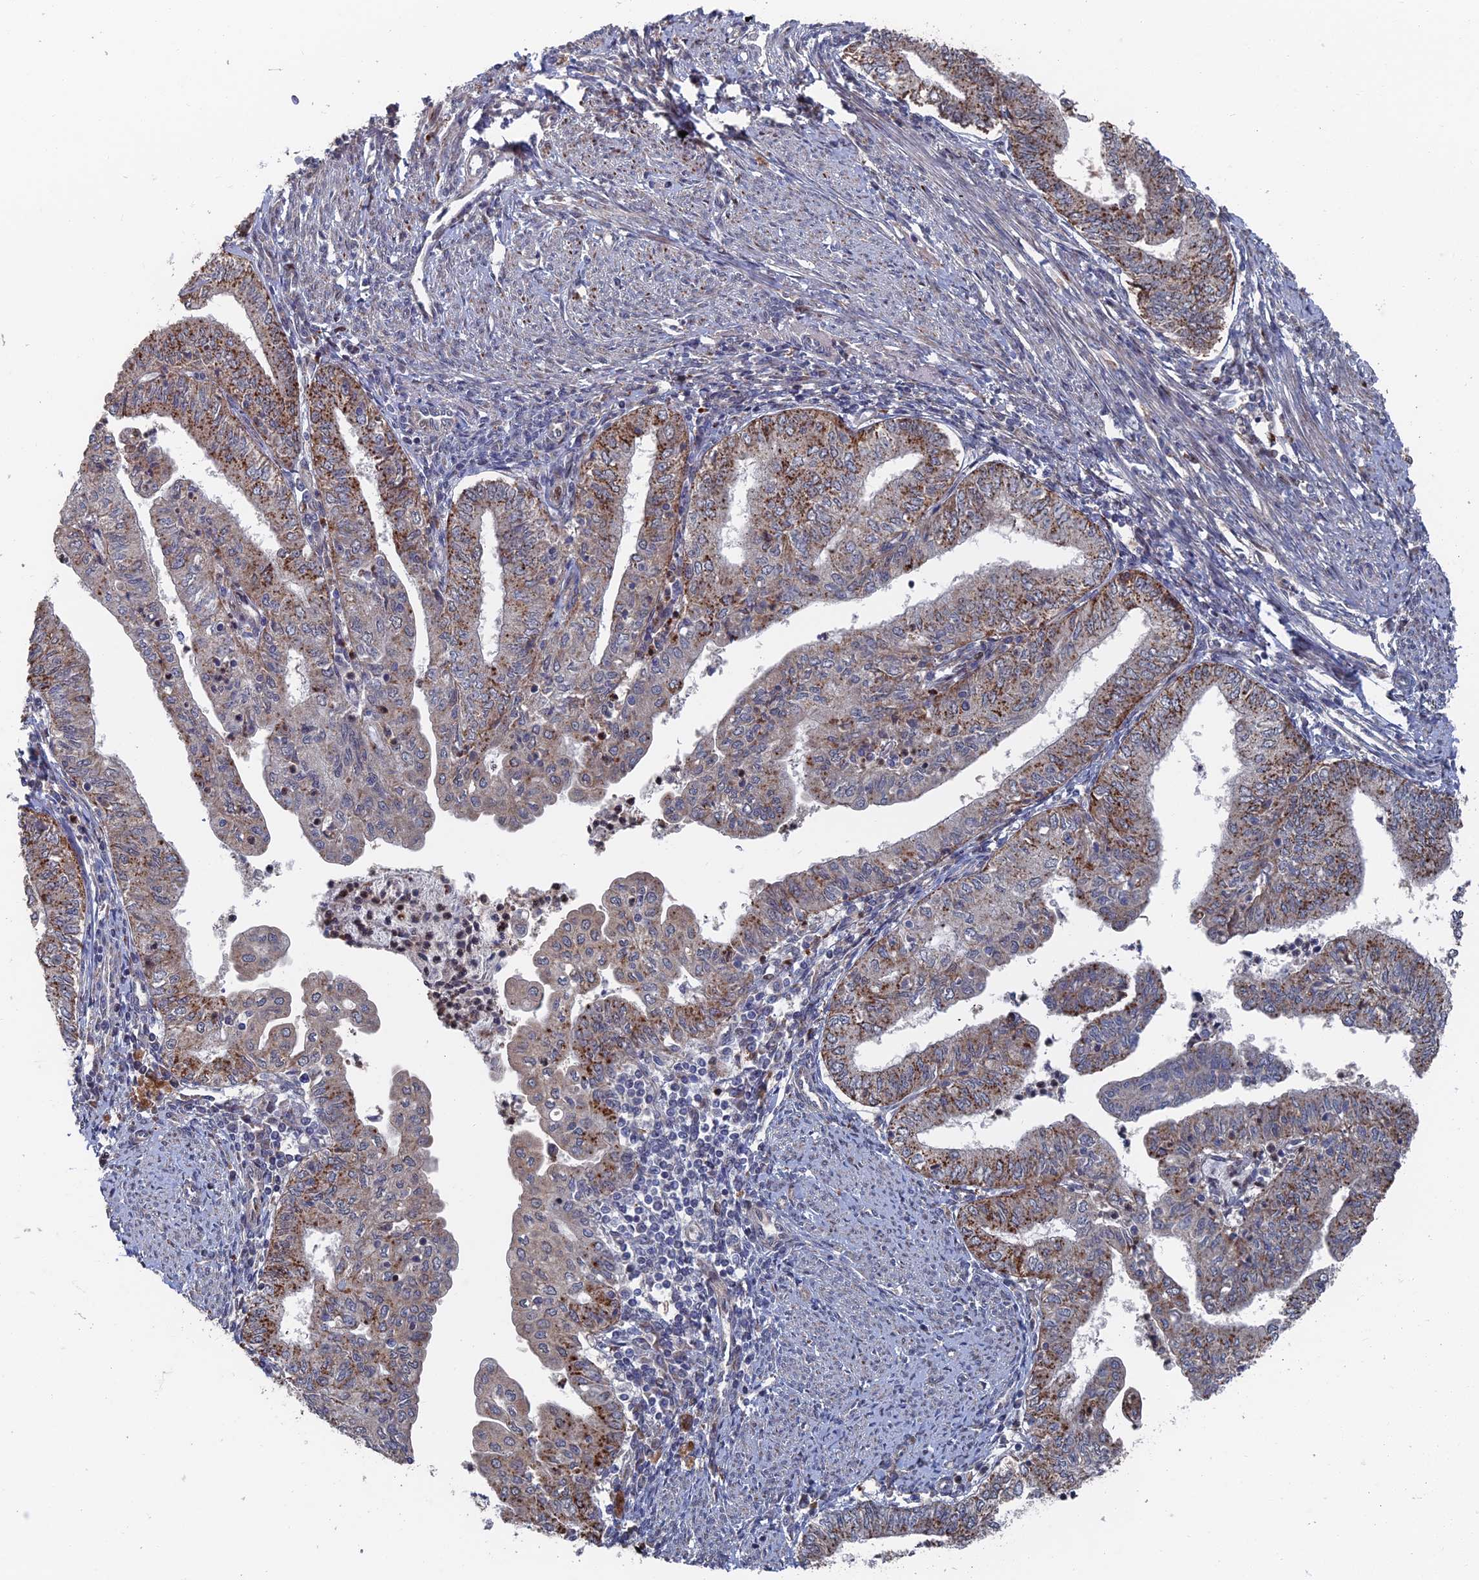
{"staining": {"intensity": "moderate", "quantity": "25%-75%", "location": "cytoplasmic/membranous"}, "tissue": "endometrial cancer", "cell_type": "Tumor cells", "image_type": "cancer", "snomed": [{"axis": "morphology", "description": "Adenocarcinoma, NOS"}, {"axis": "topography", "description": "Endometrium"}], "caption": "Tumor cells display medium levels of moderate cytoplasmic/membranous expression in approximately 25%-75% of cells in human endometrial adenocarcinoma.", "gene": "GTF2IRD1", "patient": {"sex": "female", "age": 66}}